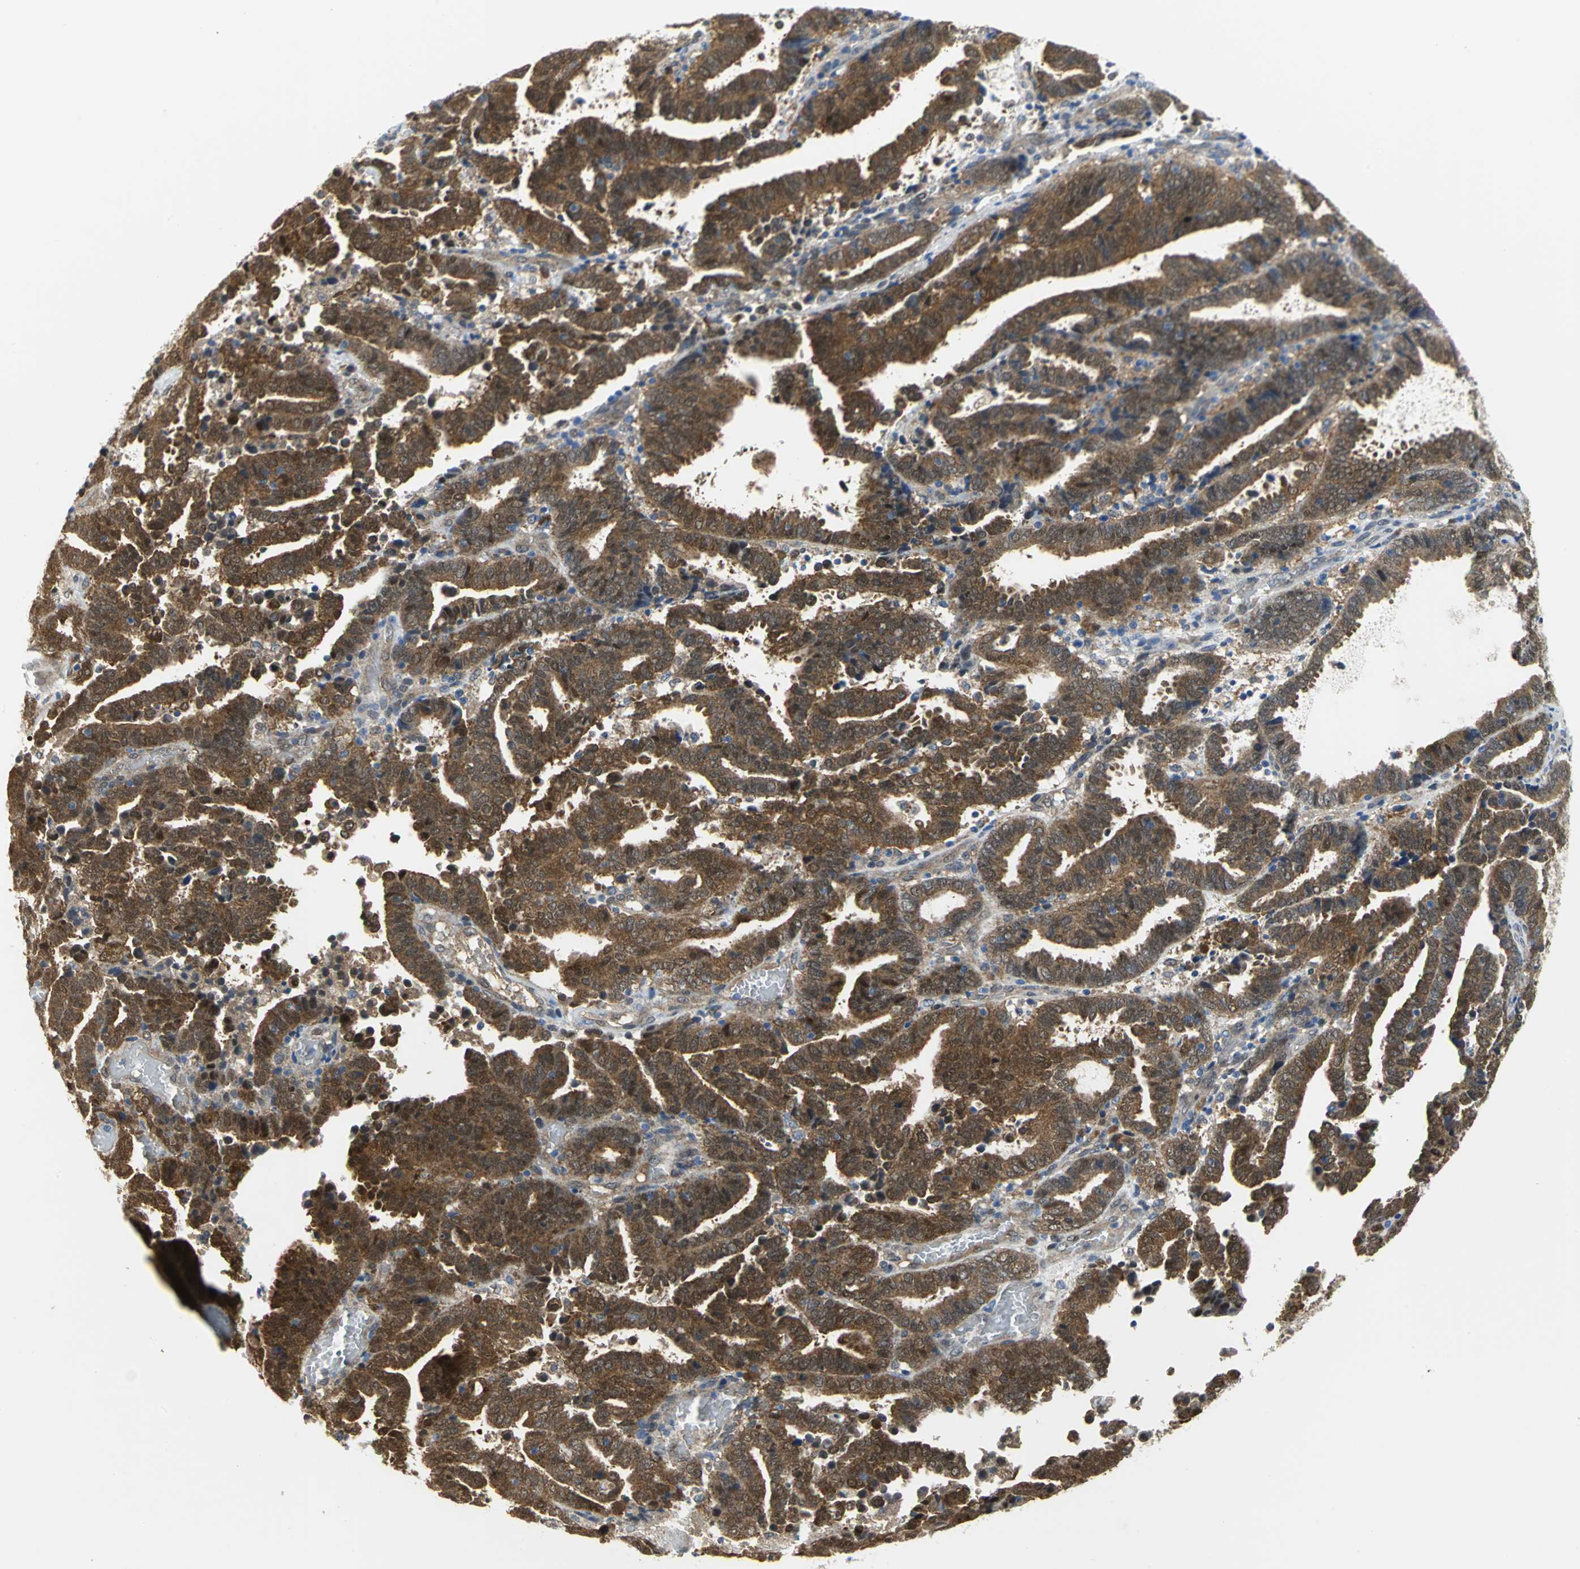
{"staining": {"intensity": "moderate", "quantity": ">75%", "location": "cytoplasmic/membranous"}, "tissue": "endometrial cancer", "cell_type": "Tumor cells", "image_type": "cancer", "snomed": [{"axis": "morphology", "description": "Adenocarcinoma, NOS"}, {"axis": "topography", "description": "Uterus"}], "caption": "Adenocarcinoma (endometrial) stained with a protein marker exhibits moderate staining in tumor cells.", "gene": "PGM3", "patient": {"sex": "female", "age": 83}}